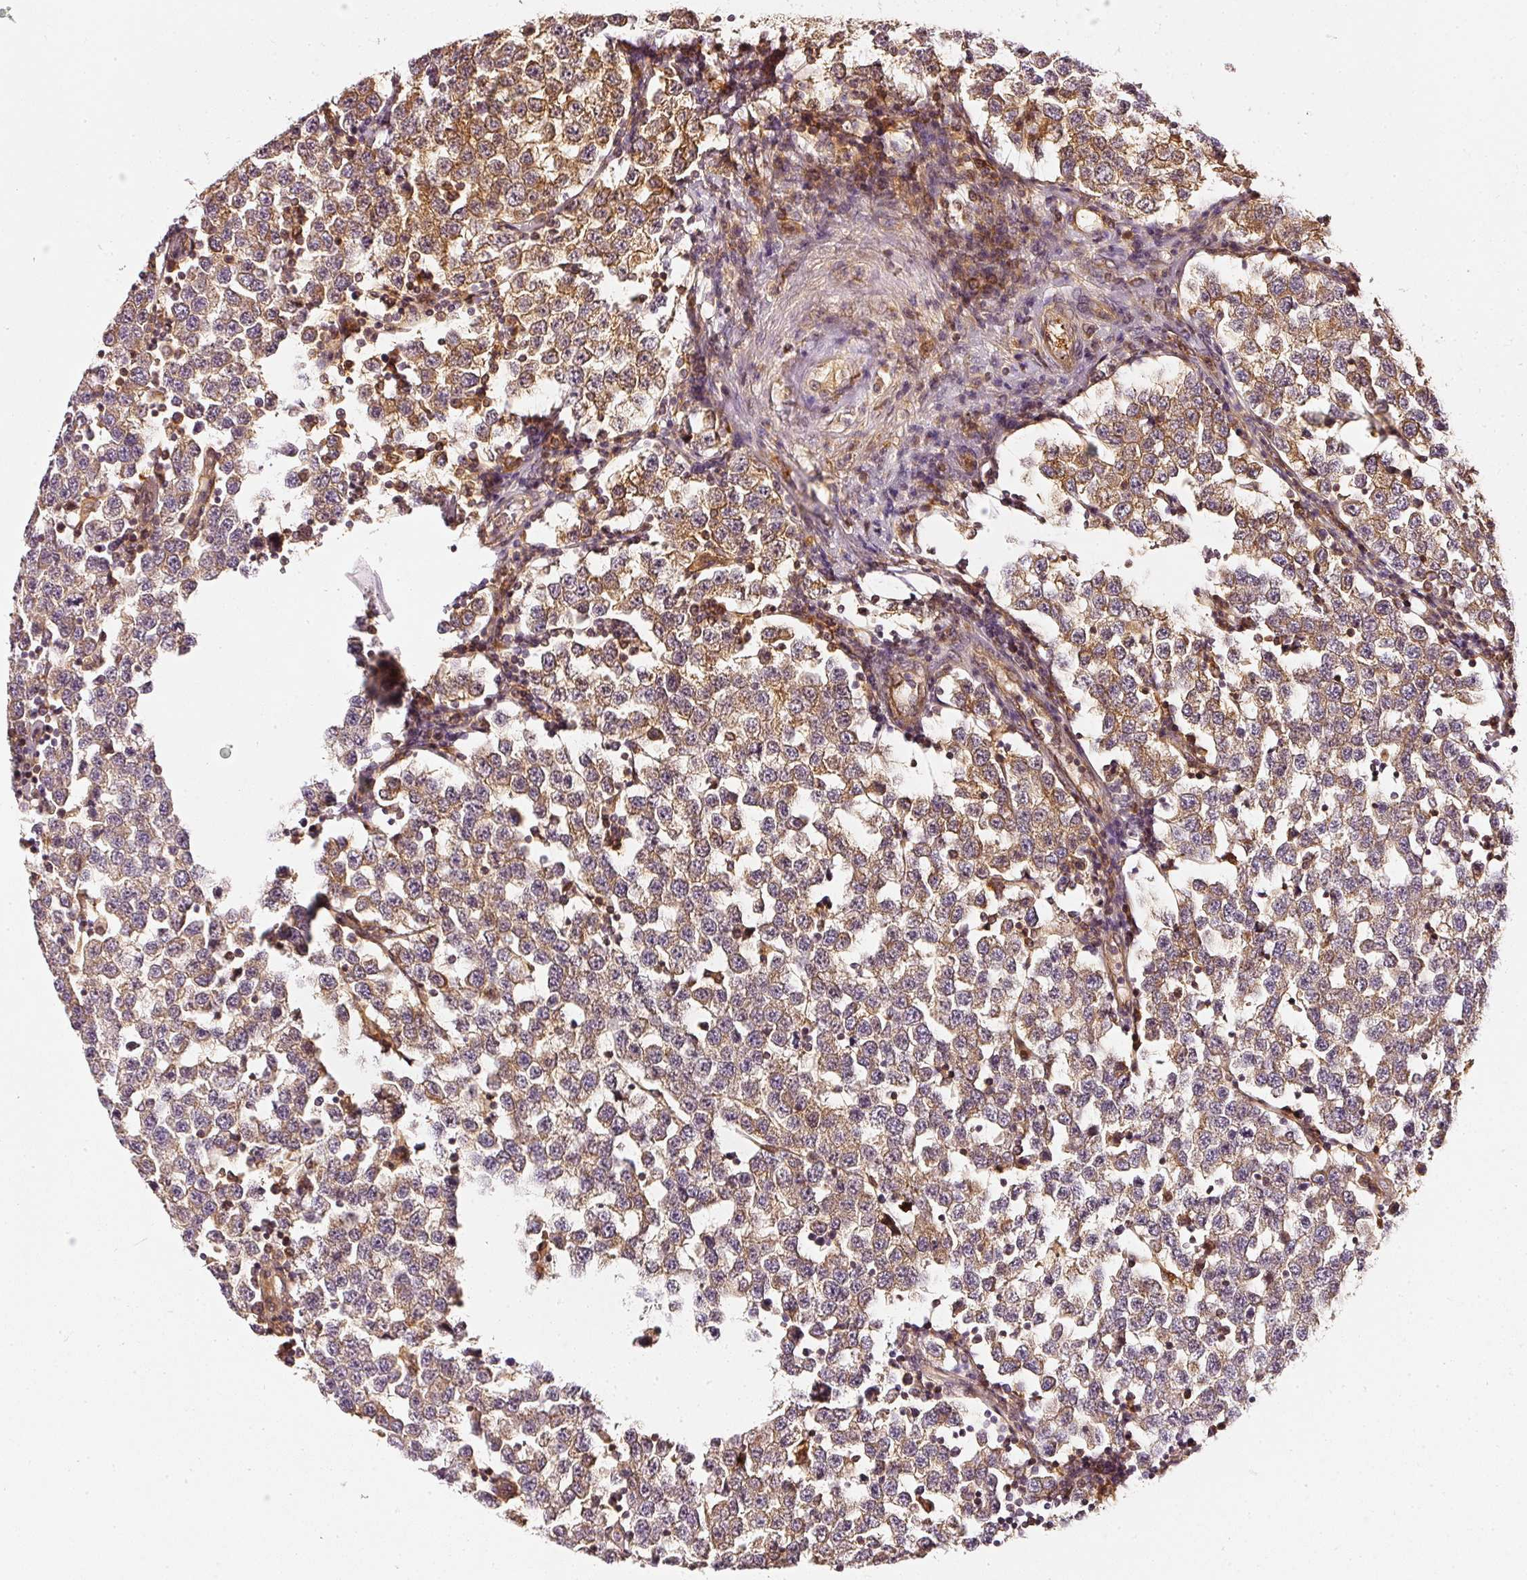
{"staining": {"intensity": "moderate", "quantity": ">75%", "location": "cytoplasmic/membranous"}, "tissue": "testis cancer", "cell_type": "Tumor cells", "image_type": "cancer", "snomed": [{"axis": "morphology", "description": "Seminoma, NOS"}, {"axis": "topography", "description": "Testis"}], "caption": "Moderate cytoplasmic/membranous expression is identified in about >75% of tumor cells in testis seminoma. (IHC, brightfield microscopy, high magnification).", "gene": "ASMTL", "patient": {"sex": "male", "age": 34}}